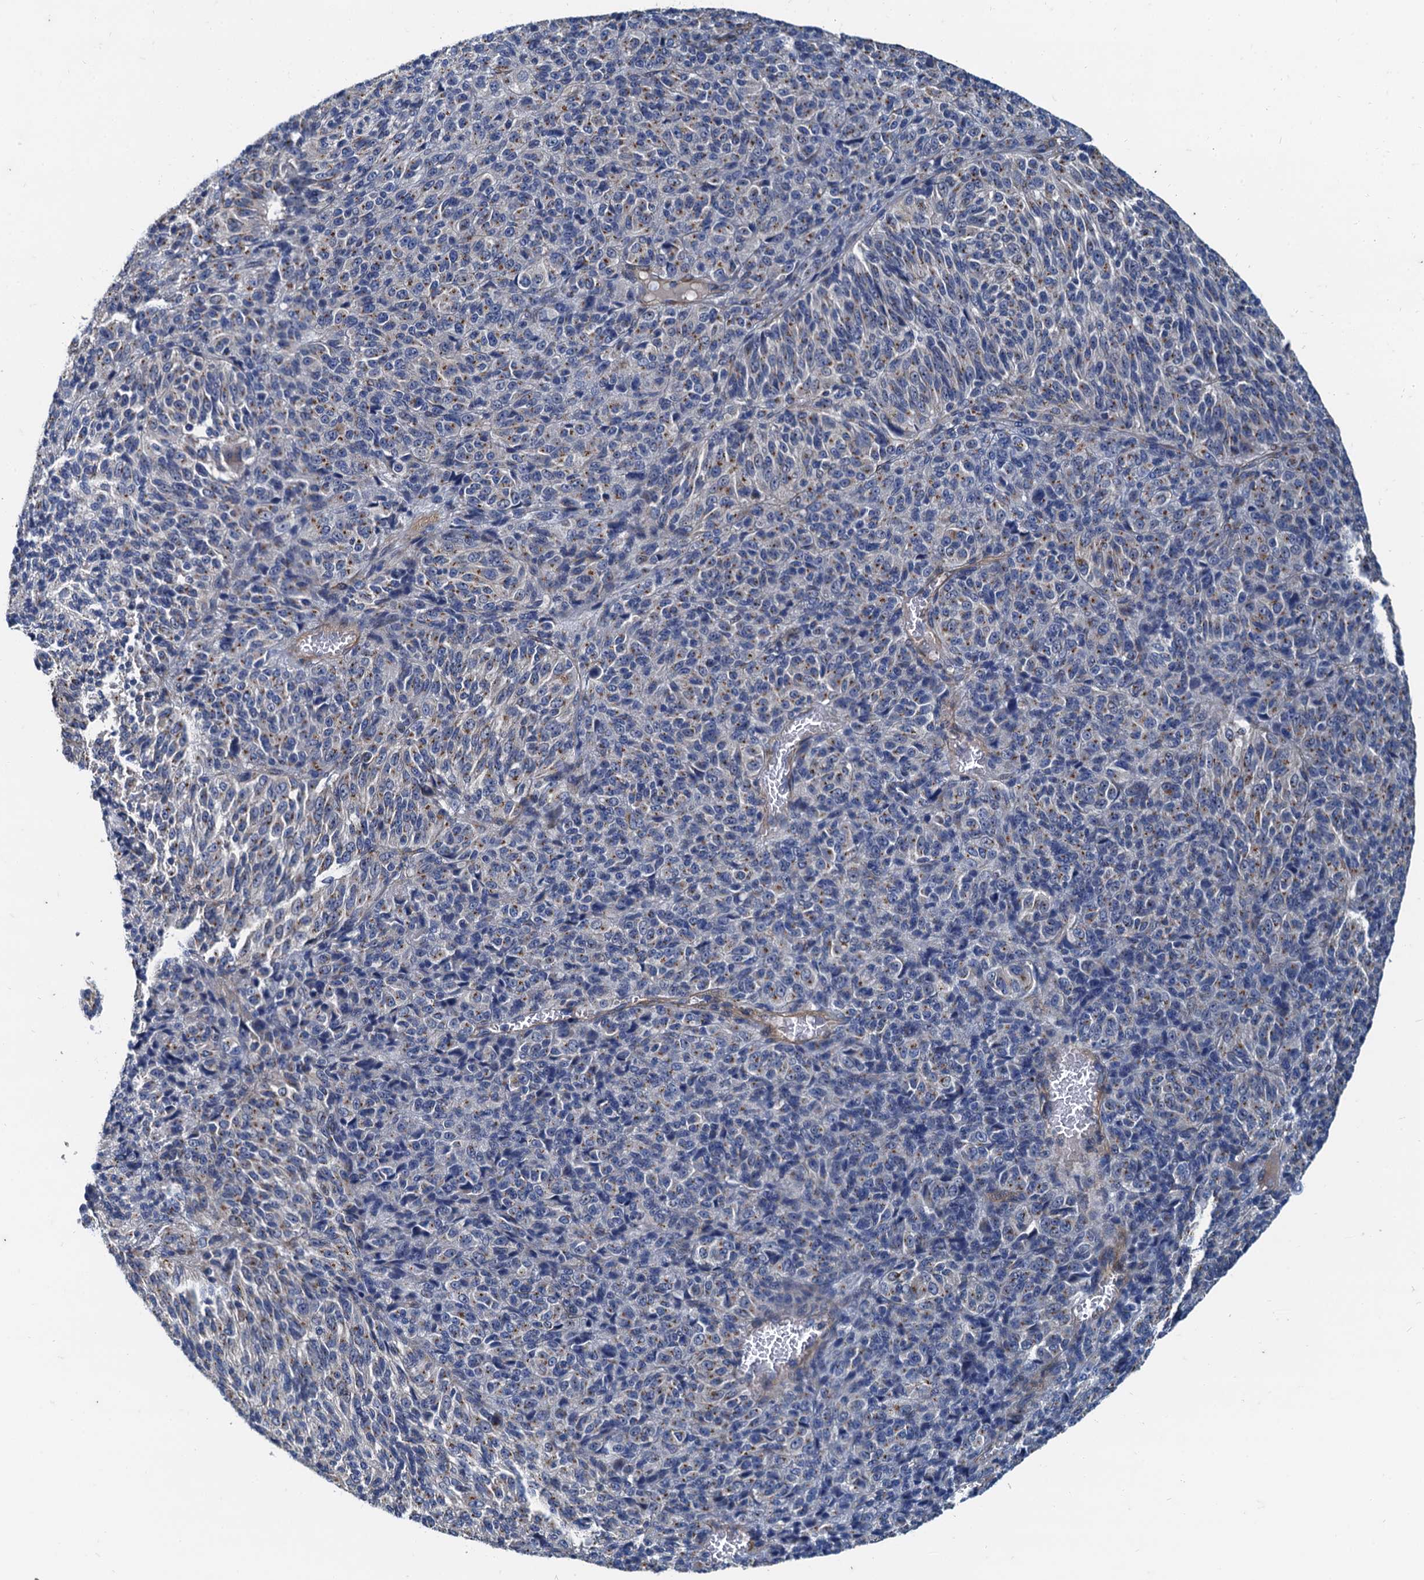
{"staining": {"intensity": "weak", "quantity": ">75%", "location": "cytoplasmic/membranous"}, "tissue": "melanoma", "cell_type": "Tumor cells", "image_type": "cancer", "snomed": [{"axis": "morphology", "description": "Malignant melanoma, Metastatic site"}, {"axis": "topography", "description": "Brain"}], "caption": "Melanoma stained for a protein (brown) demonstrates weak cytoplasmic/membranous positive positivity in approximately >75% of tumor cells.", "gene": "NGRN", "patient": {"sex": "female", "age": 56}}